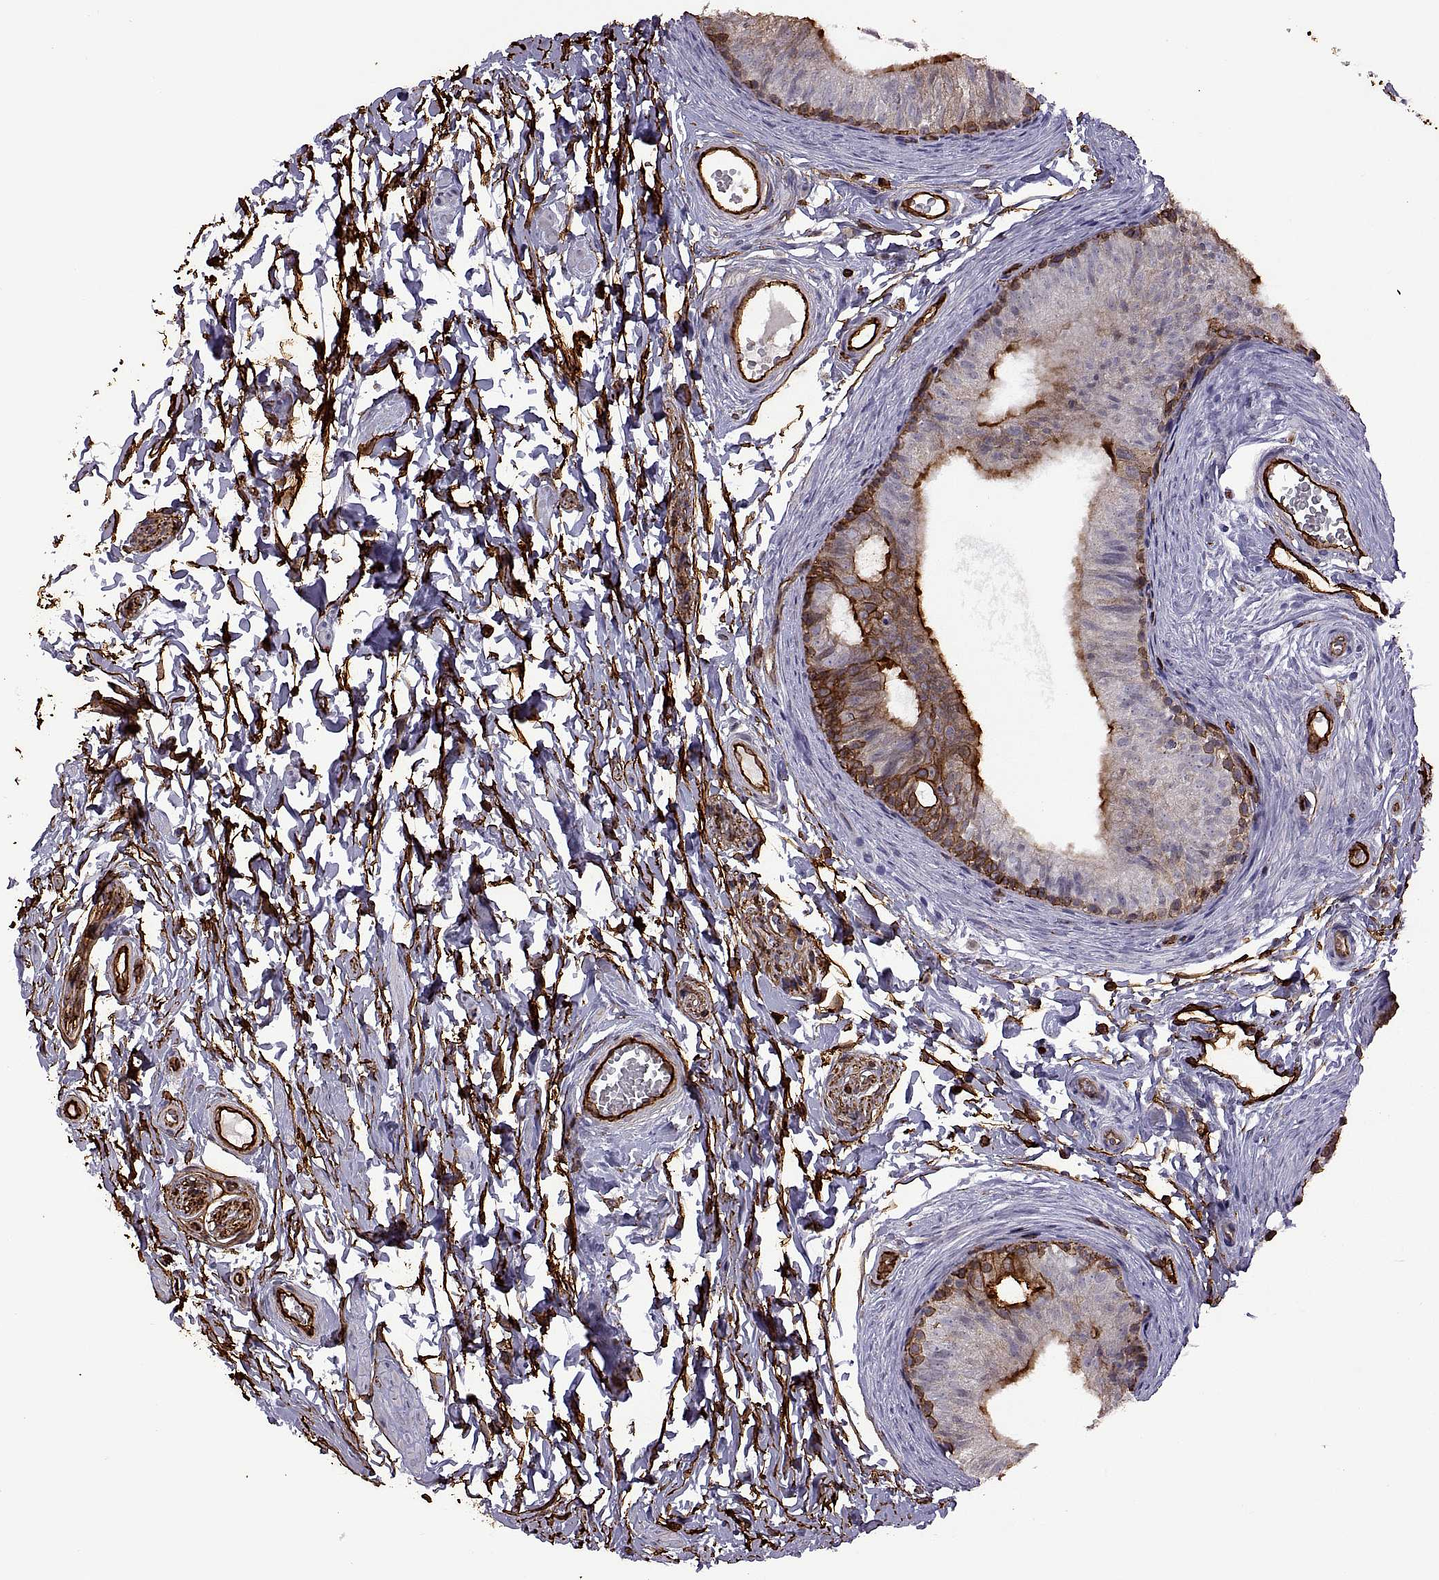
{"staining": {"intensity": "strong", "quantity": ">75%", "location": "cytoplasmic/membranous"}, "tissue": "epididymis", "cell_type": "Glandular cells", "image_type": "normal", "snomed": [{"axis": "morphology", "description": "Normal tissue, NOS"}, {"axis": "topography", "description": "Epididymis"}], "caption": "Approximately >75% of glandular cells in benign epididymis exhibit strong cytoplasmic/membranous protein expression as visualized by brown immunohistochemical staining.", "gene": "S100A10", "patient": {"sex": "male", "age": 22}}